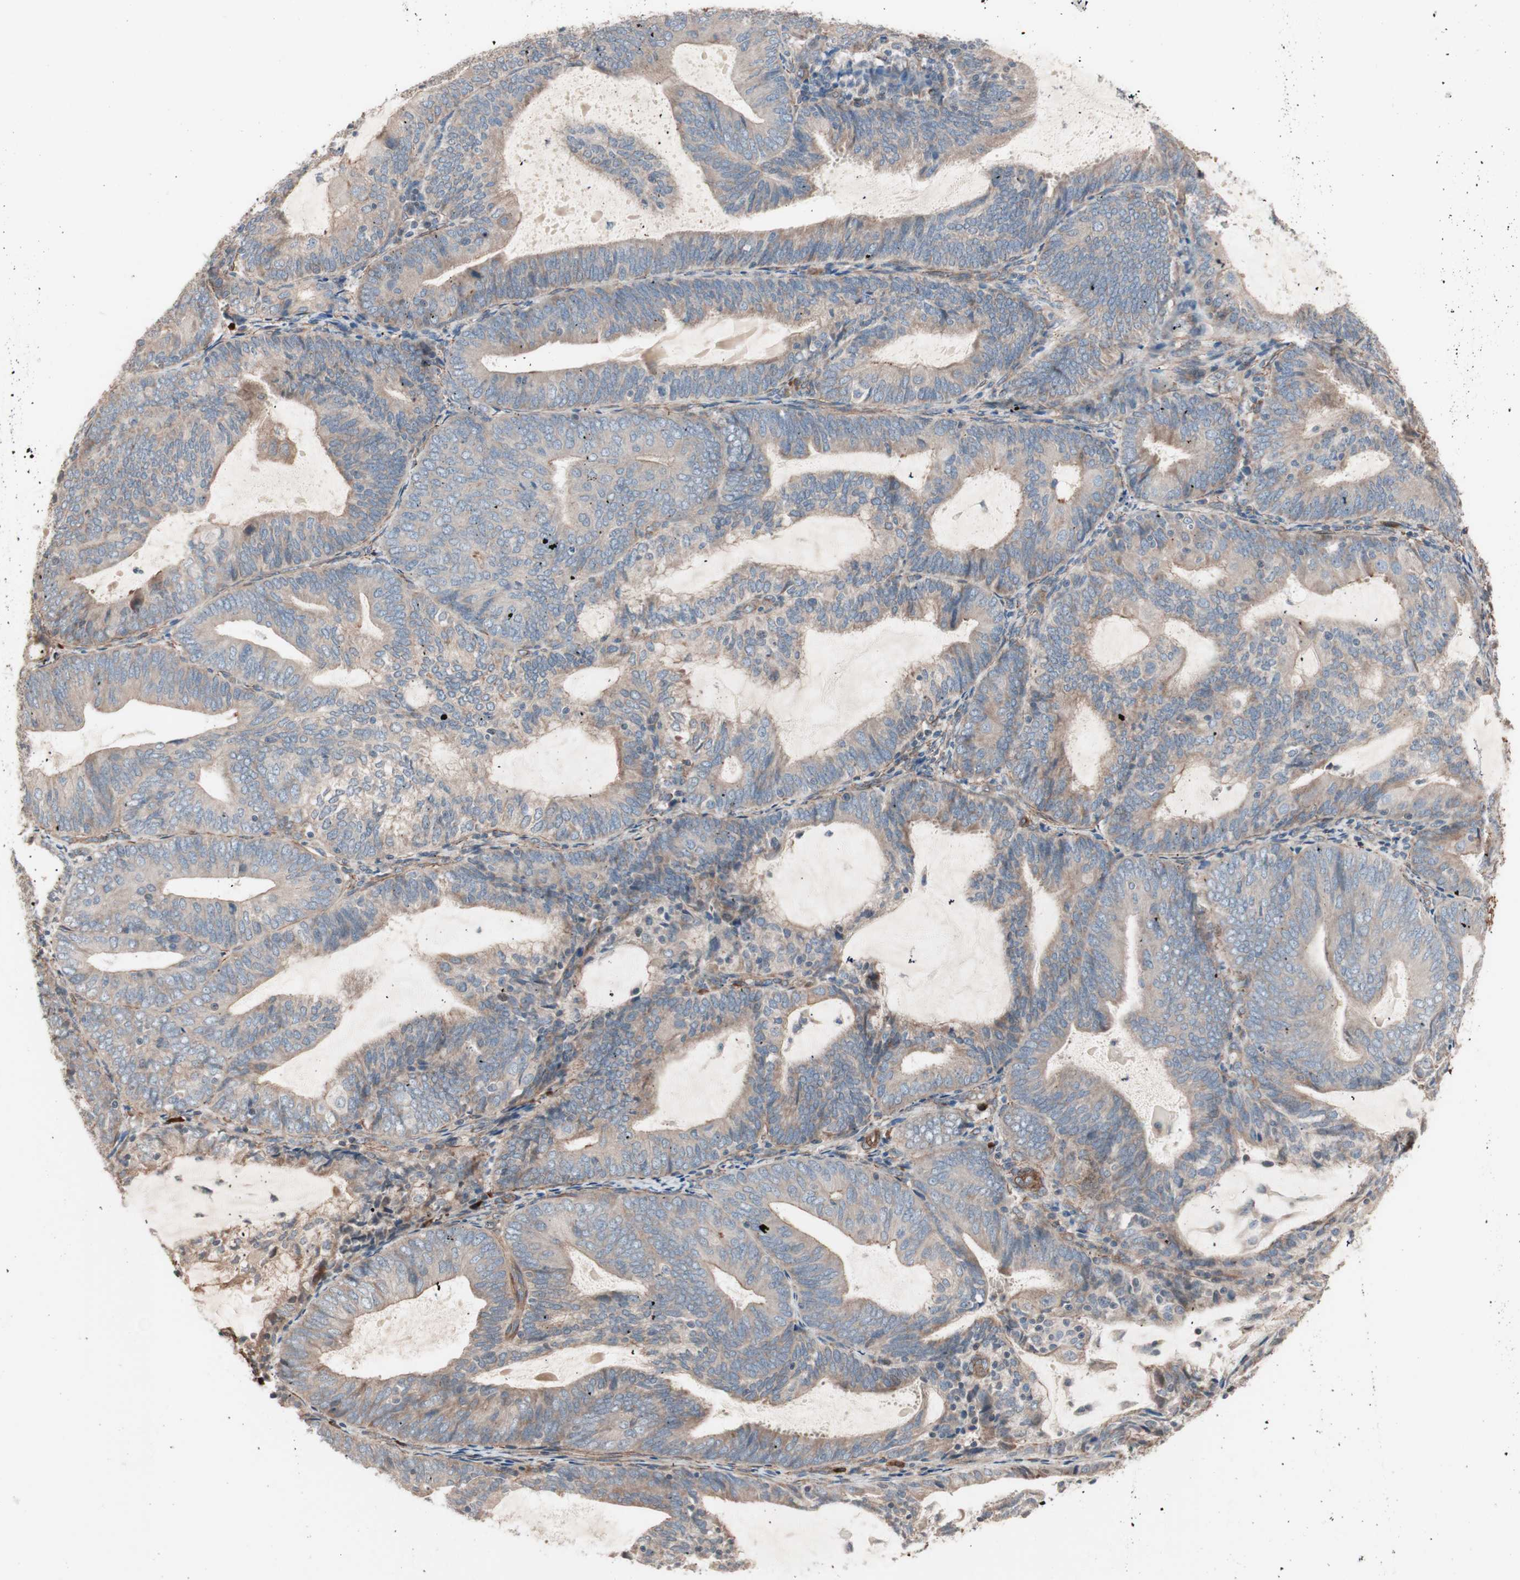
{"staining": {"intensity": "weak", "quantity": ">75%", "location": "cytoplasmic/membranous"}, "tissue": "endometrial cancer", "cell_type": "Tumor cells", "image_type": "cancer", "snomed": [{"axis": "morphology", "description": "Adenocarcinoma, NOS"}, {"axis": "topography", "description": "Endometrium"}], "caption": "Endometrial cancer (adenocarcinoma) tissue demonstrates weak cytoplasmic/membranous positivity in approximately >75% of tumor cells (Brightfield microscopy of DAB IHC at high magnification).", "gene": "ALG5", "patient": {"sex": "female", "age": 81}}